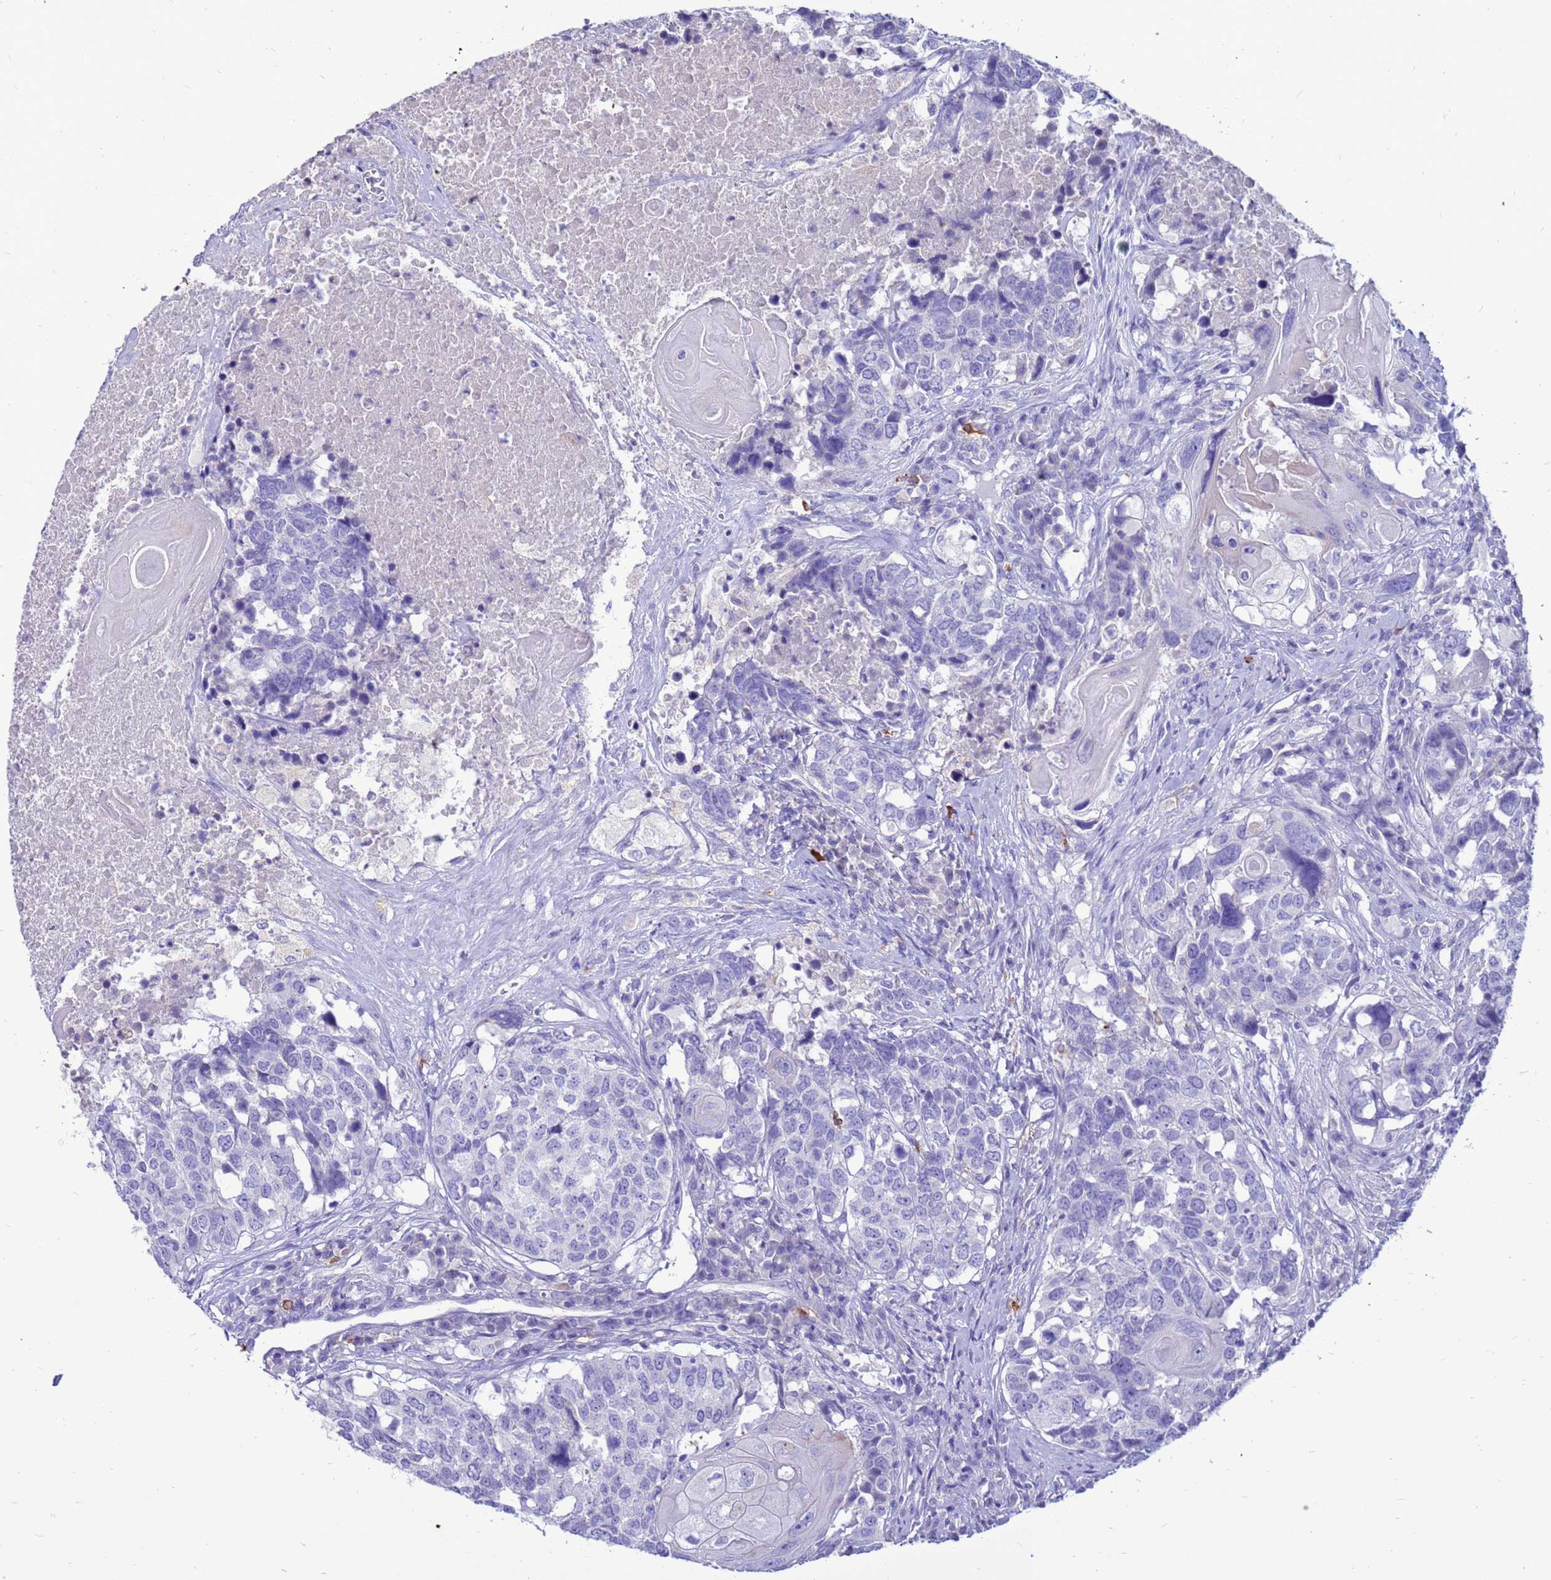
{"staining": {"intensity": "negative", "quantity": "none", "location": "none"}, "tissue": "head and neck cancer", "cell_type": "Tumor cells", "image_type": "cancer", "snomed": [{"axis": "morphology", "description": "Squamous cell carcinoma, NOS"}, {"axis": "topography", "description": "Head-Neck"}], "caption": "Immunohistochemical staining of human squamous cell carcinoma (head and neck) reveals no significant expression in tumor cells.", "gene": "PDE10A", "patient": {"sex": "male", "age": 66}}